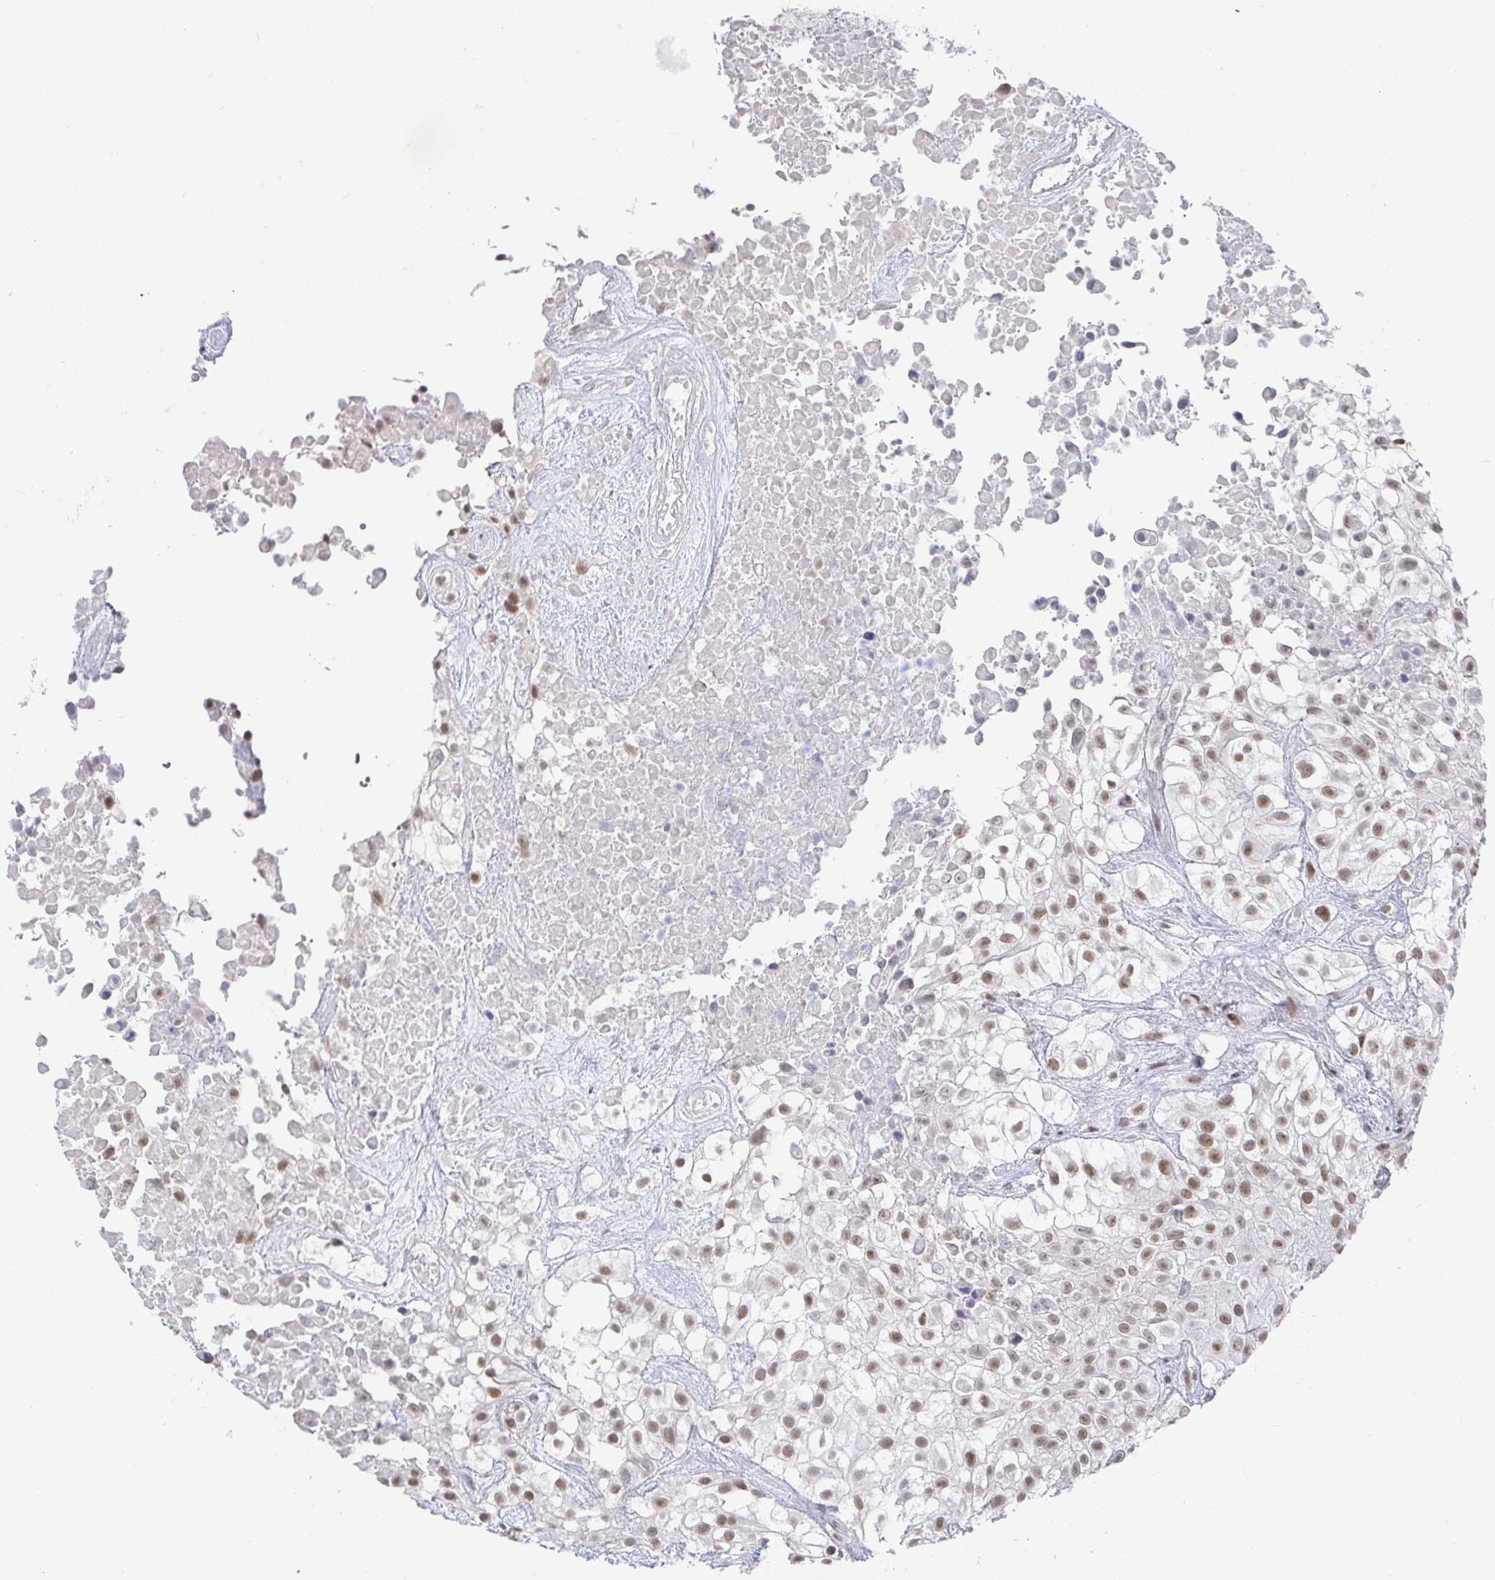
{"staining": {"intensity": "weak", "quantity": ">75%", "location": "nuclear"}, "tissue": "urothelial cancer", "cell_type": "Tumor cells", "image_type": "cancer", "snomed": [{"axis": "morphology", "description": "Urothelial carcinoma, High grade"}, {"axis": "topography", "description": "Urinary bladder"}], "caption": "This image displays IHC staining of human urothelial cancer, with low weak nuclear expression in approximately >75% of tumor cells.", "gene": "RCOR1", "patient": {"sex": "male", "age": 56}}